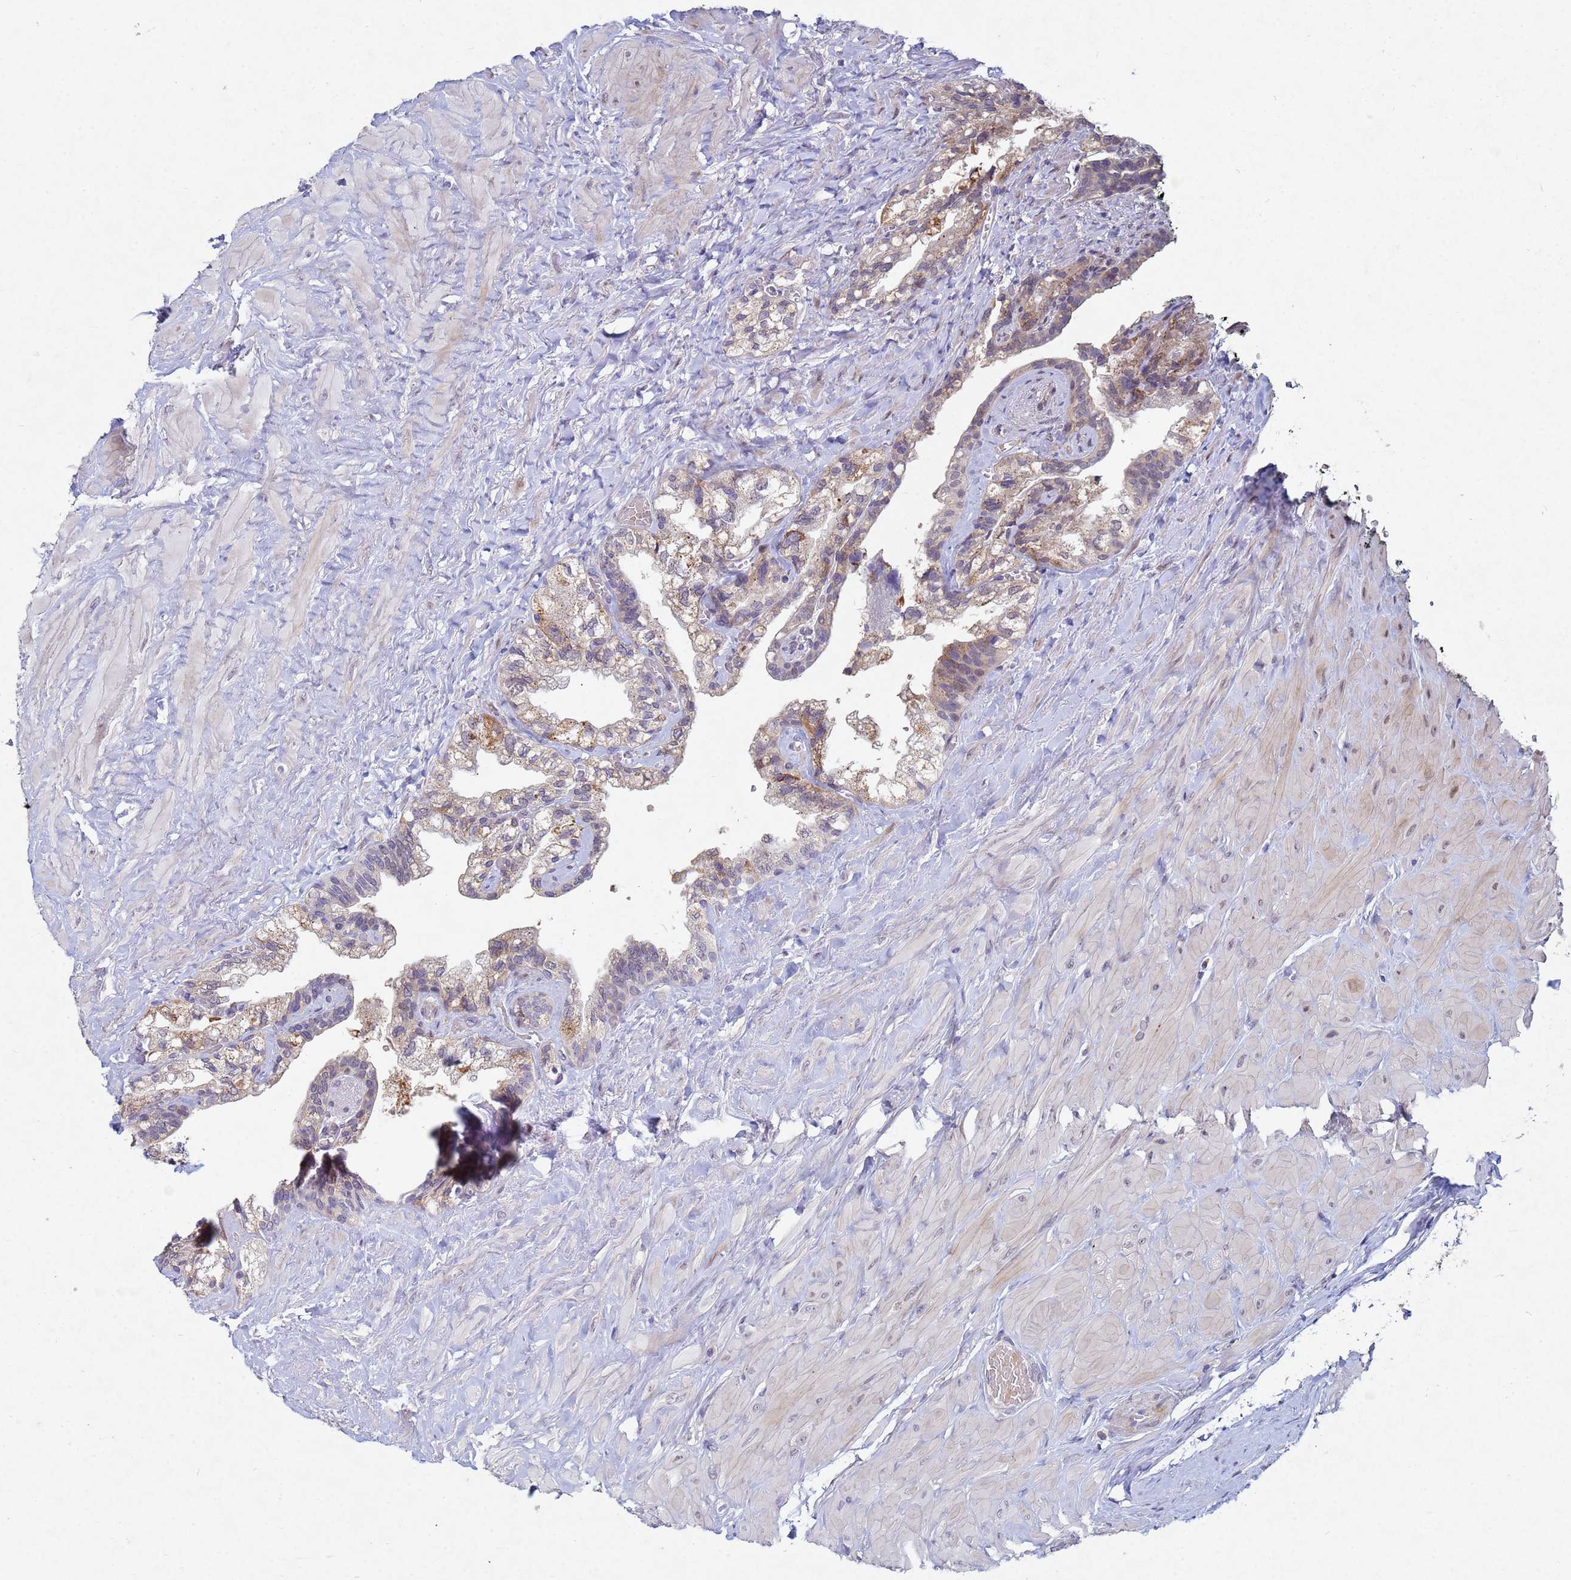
{"staining": {"intensity": "moderate", "quantity": "25%-75%", "location": "cytoplasmic/membranous"}, "tissue": "seminal vesicle", "cell_type": "Glandular cells", "image_type": "normal", "snomed": [{"axis": "morphology", "description": "Normal tissue, NOS"}, {"axis": "topography", "description": "Seminal veicle"}, {"axis": "topography", "description": "Peripheral nerve tissue"}], "caption": "Seminal vesicle stained with DAB immunohistochemistry exhibits medium levels of moderate cytoplasmic/membranous positivity in about 25%-75% of glandular cells. Using DAB (3,3'-diaminobenzidine) (brown) and hematoxylin (blue) stains, captured at high magnification using brightfield microscopy.", "gene": "TNPO2", "patient": {"sex": "male", "age": 60}}